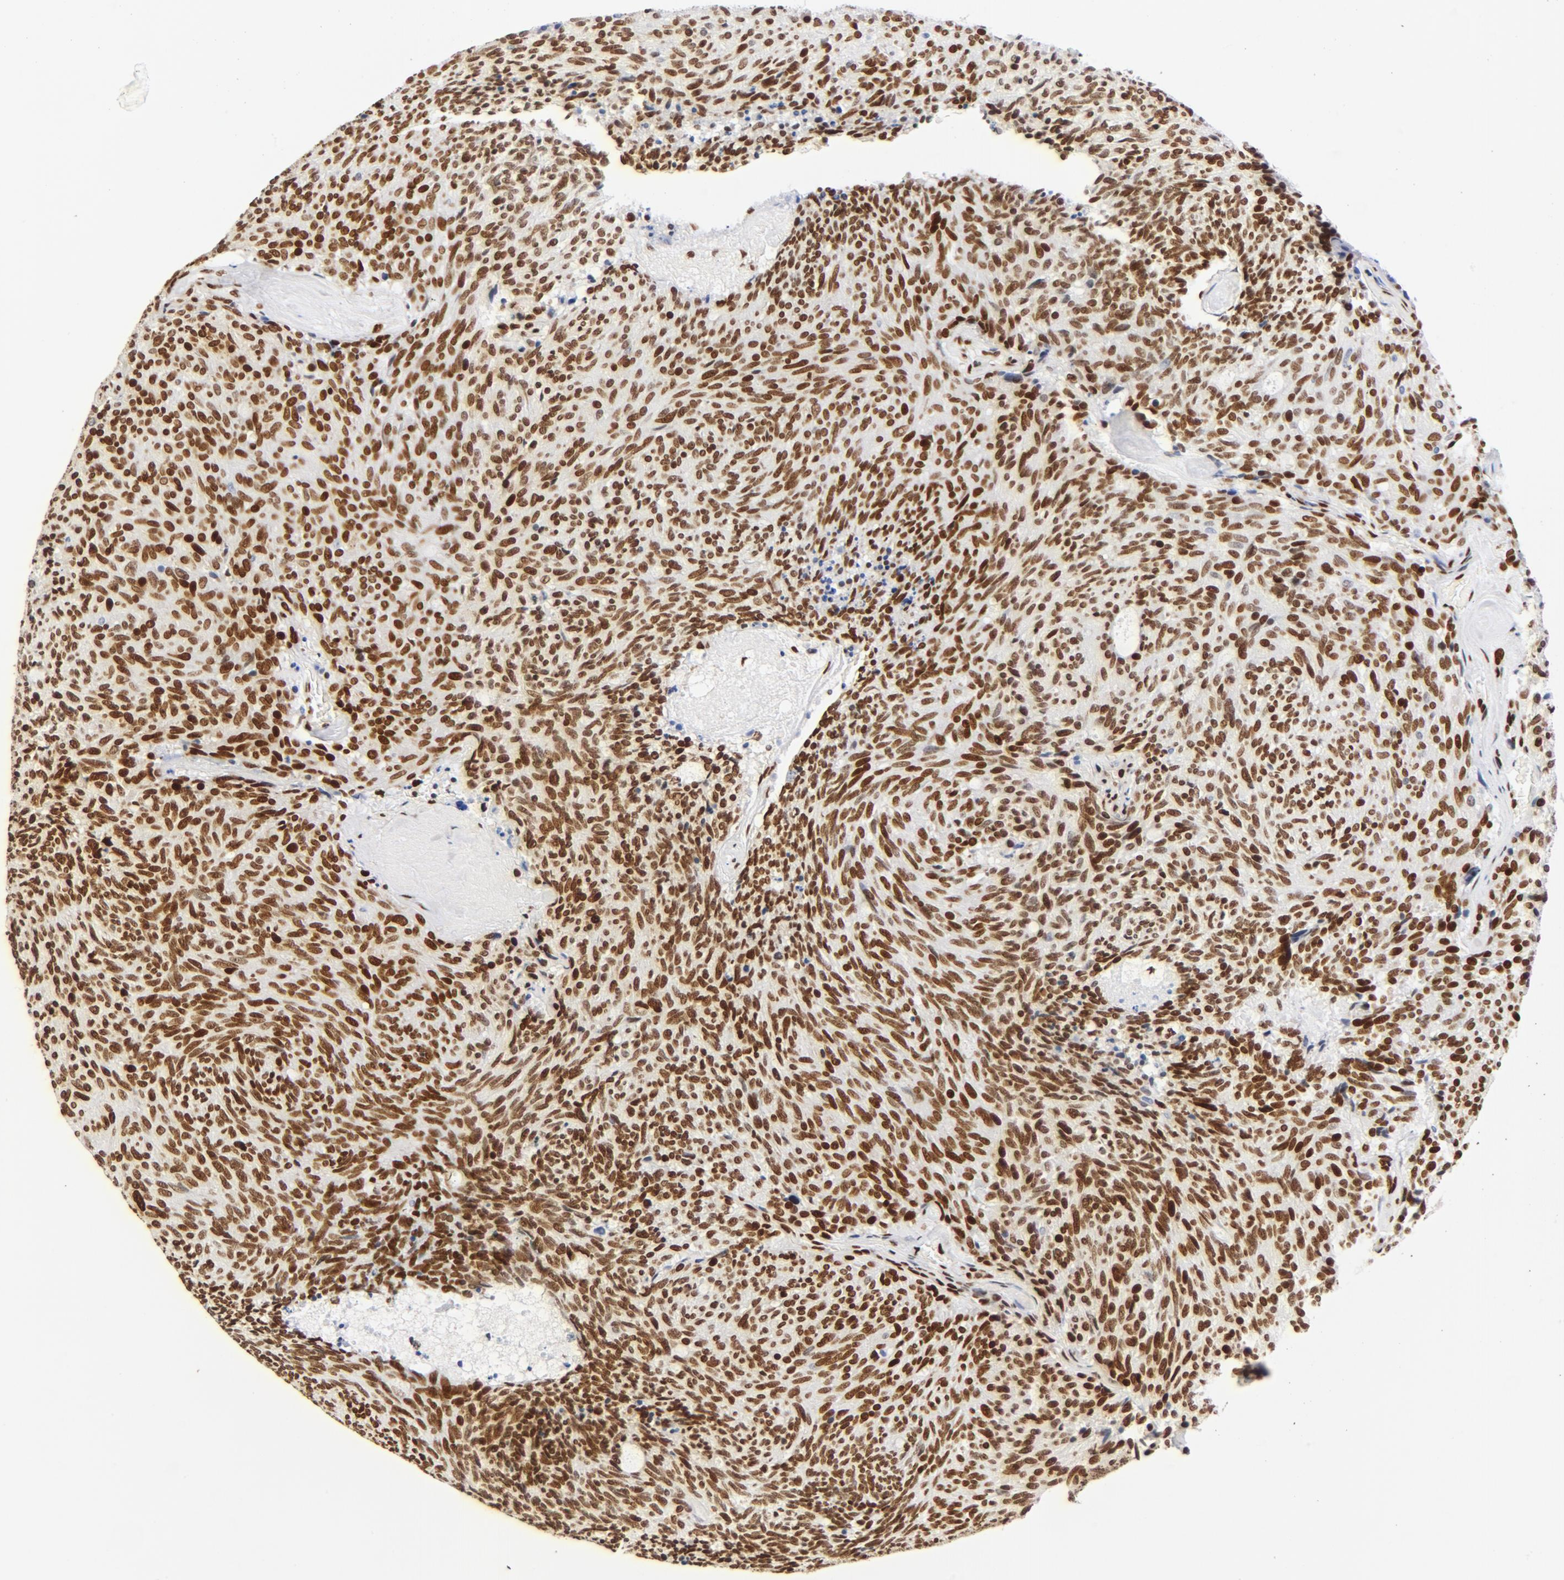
{"staining": {"intensity": "moderate", "quantity": ">75%", "location": "nuclear"}, "tissue": "carcinoid", "cell_type": "Tumor cells", "image_type": "cancer", "snomed": [{"axis": "morphology", "description": "Carcinoid, malignant, NOS"}, {"axis": "topography", "description": "Pancreas"}], "caption": "Carcinoid stained with a protein marker reveals moderate staining in tumor cells.", "gene": "CTBP1", "patient": {"sex": "female", "age": 54}}